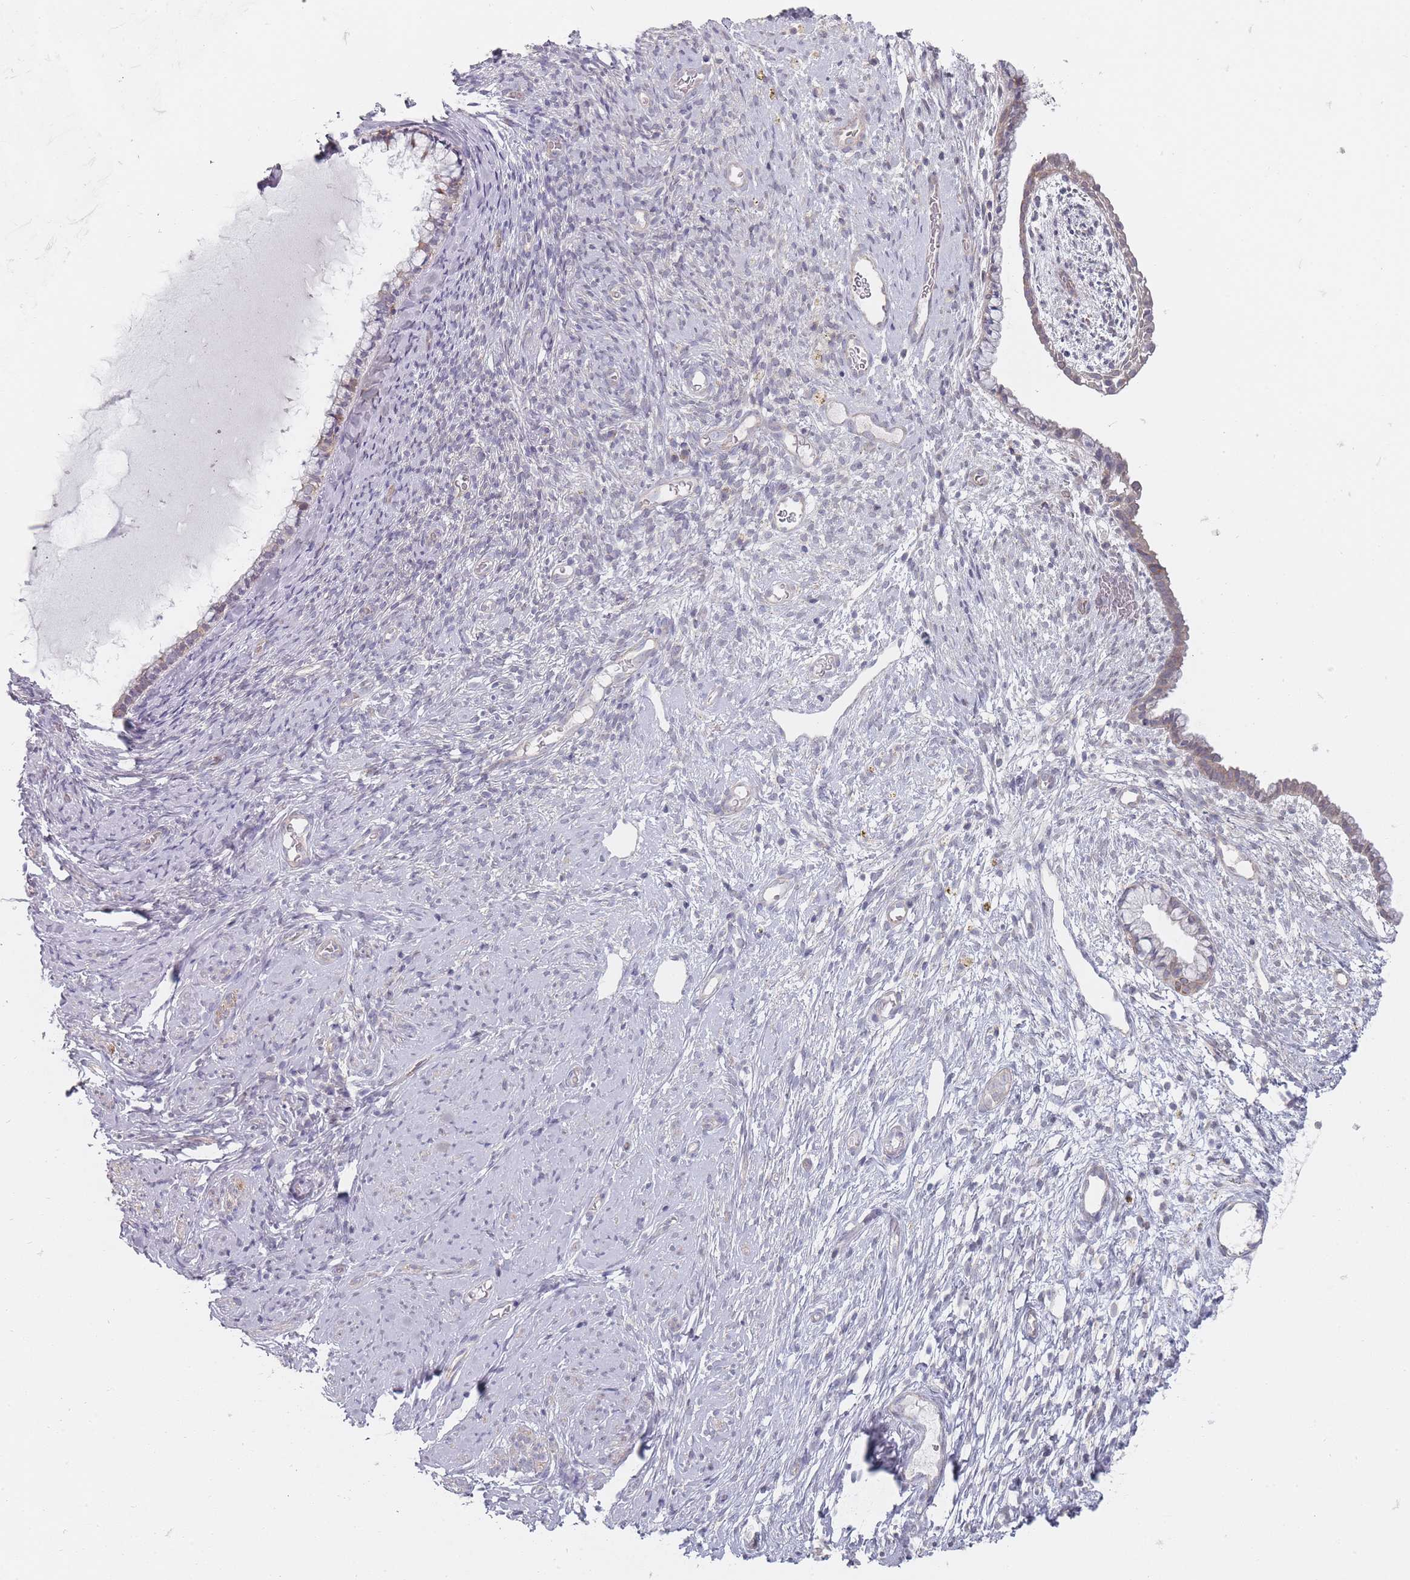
{"staining": {"intensity": "negative", "quantity": "none", "location": "none"}, "tissue": "cervix", "cell_type": "Glandular cells", "image_type": "normal", "snomed": [{"axis": "morphology", "description": "Normal tissue, NOS"}, {"axis": "topography", "description": "Cervix"}], "caption": "This is a image of immunohistochemistry staining of unremarkable cervix, which shows no positivity in glandular cells.", "gene": "PCDH12", "patient": {"sex": "female", "age": 76}}